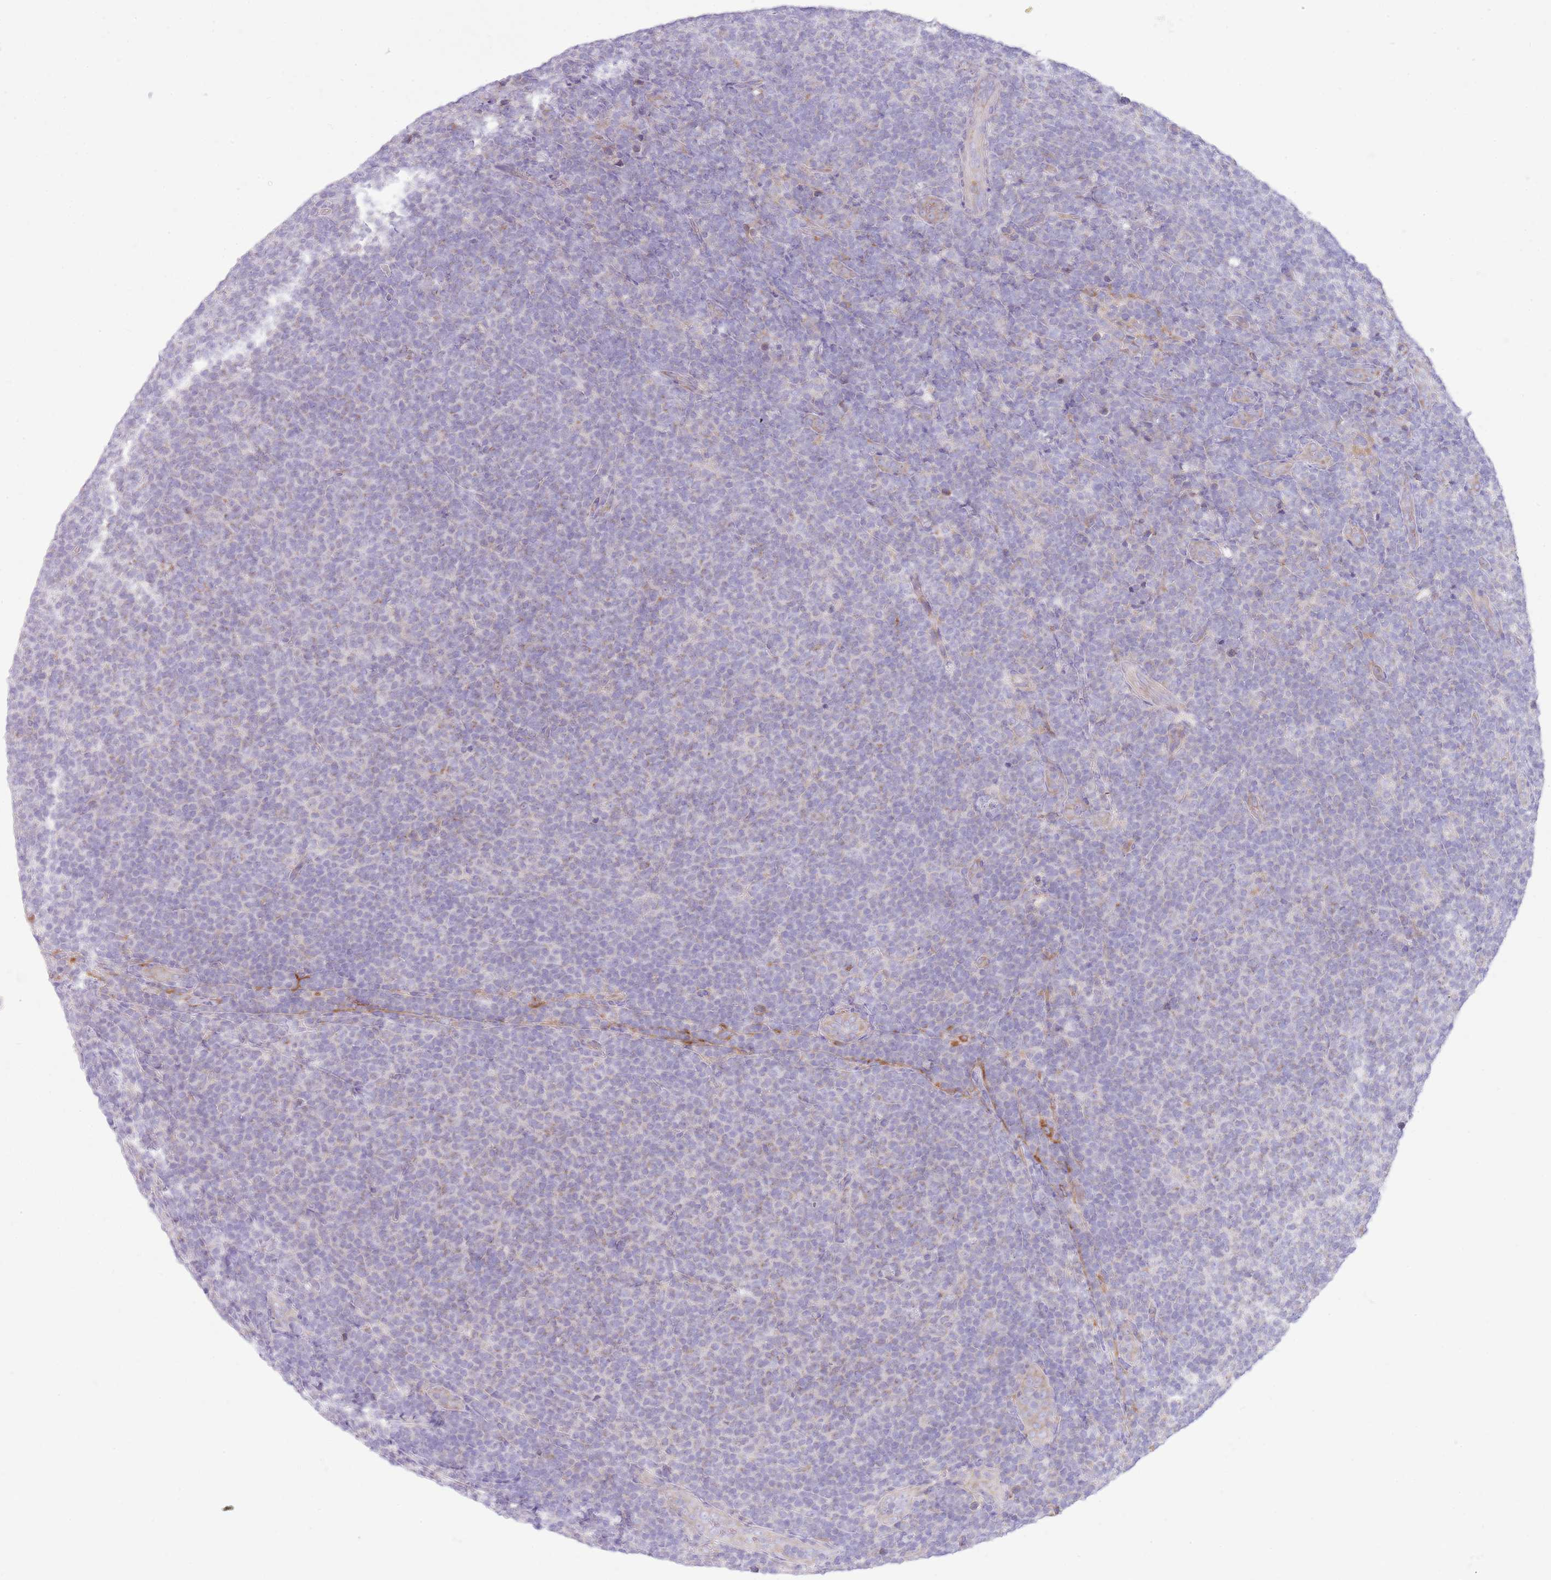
{"staining": {"intensity": "negative", "quantity": "none", "location": "none"}, "tissue": "lymphoma", "cell_type": "Tumor cells", "image_type": "cancer", "snomed": [{"axis": "morphology", "description": "Malignant lymphoma, non-Hodgkin's type, Low grade"}, {"axis": "topography", "description": "Lymph node"}], "caption": "There is no significant expression in tumor cells of lymphoma.", "gene": "OAZ2", "patient": {"sex": "male", "age": 66}}